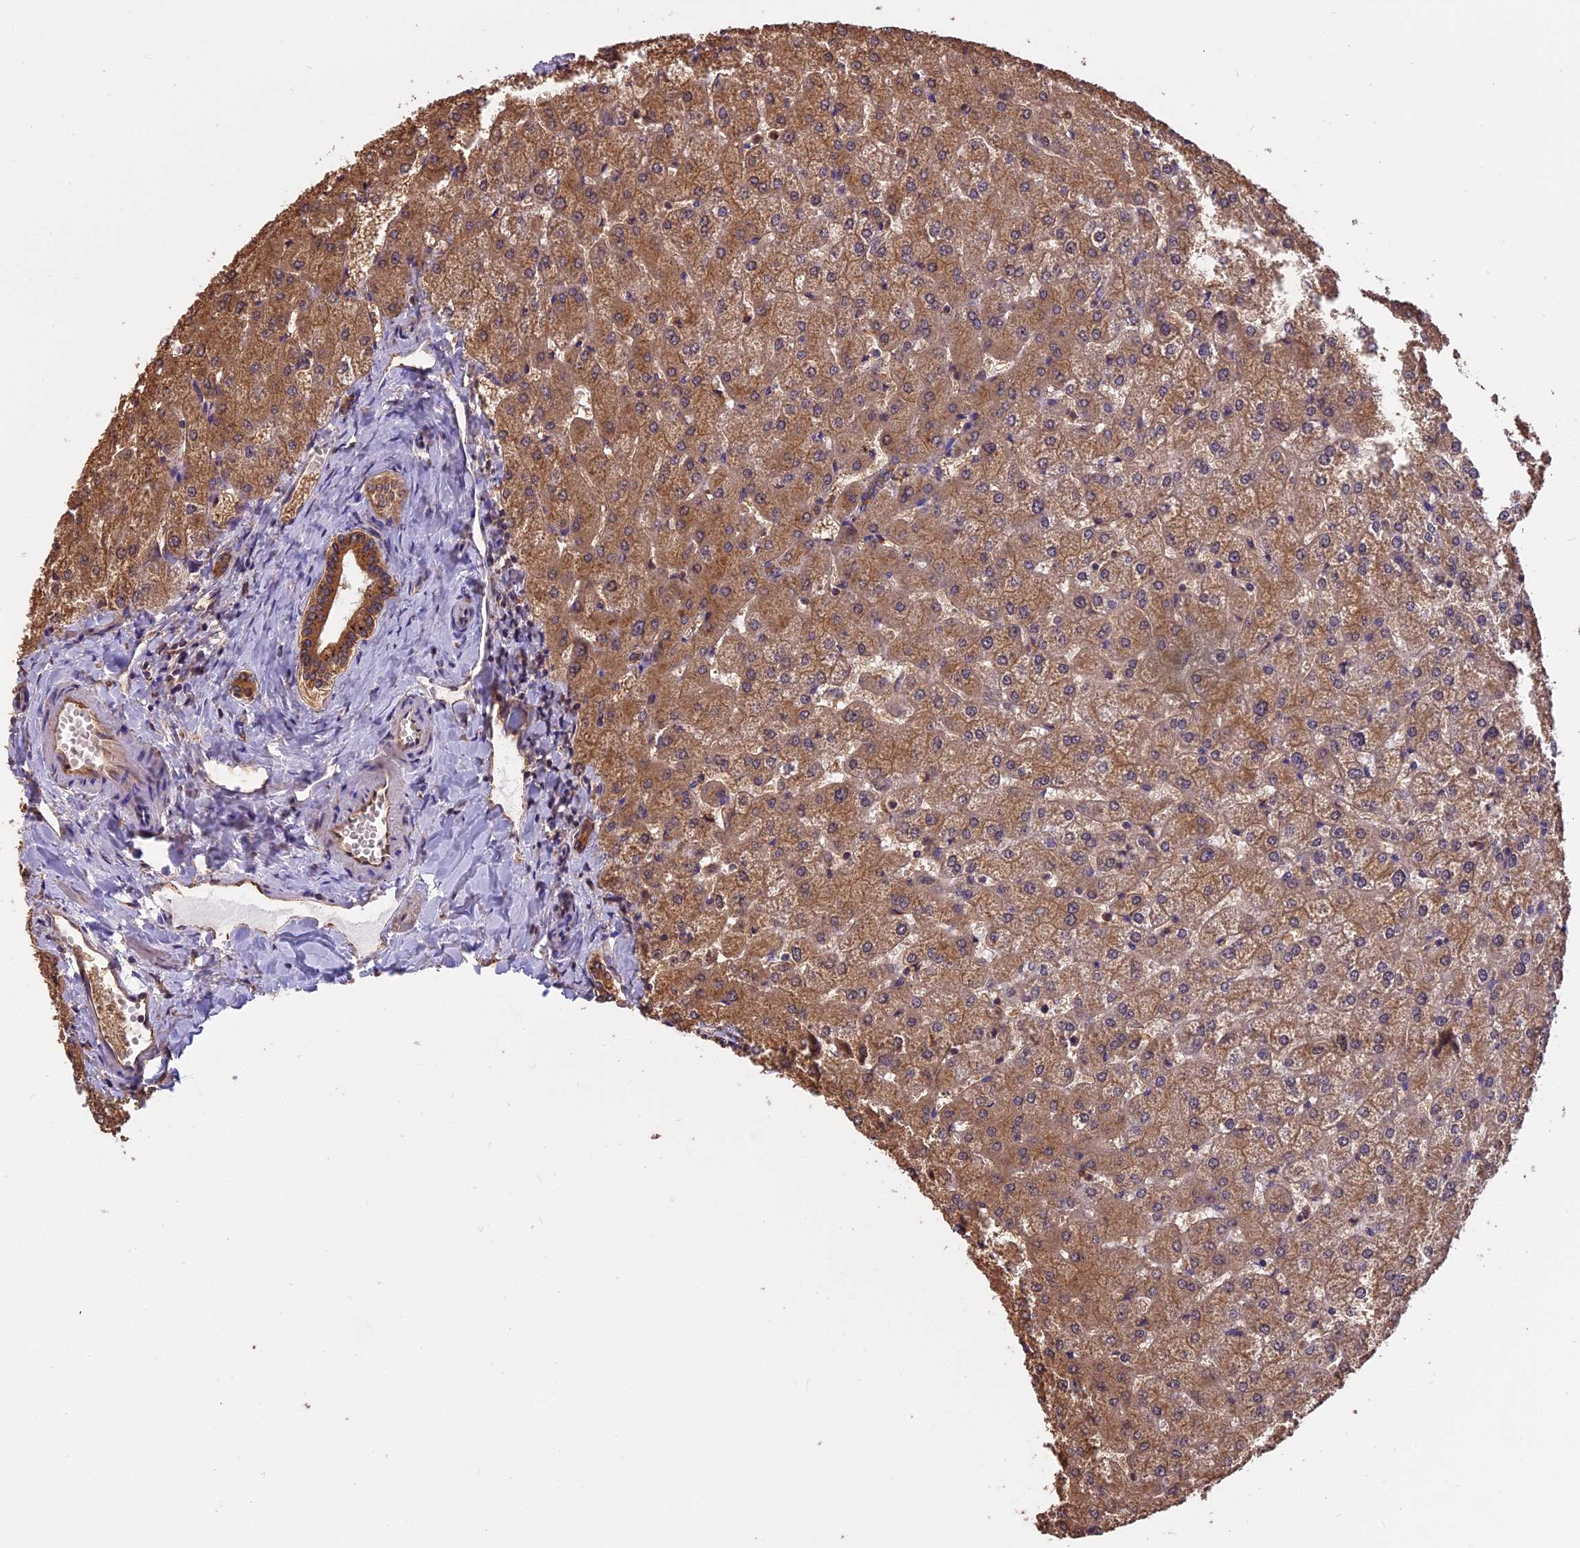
{"staining": {"intensity": "moderate", "quantity": ">75%", "location": "cytoplasmic/membranous"}, "tissue": "liver", "cell_type": "Cholangiocytes", "image_type": "normal", "snomed": [{"axis": "morphology", "description": "Normal tissue, NOS"}, {"axis": "topography", "description": "Liver"}], "caption": "Liver stained with IHC shows moderate cytoplasmic/membranous expression in about >75% of cholangiocytes. (DAB IHC, brown staining for protein, blue staining for nuclei).", "gene": "CHMP2A", "patient": {"sex": "female", "age": 32}}